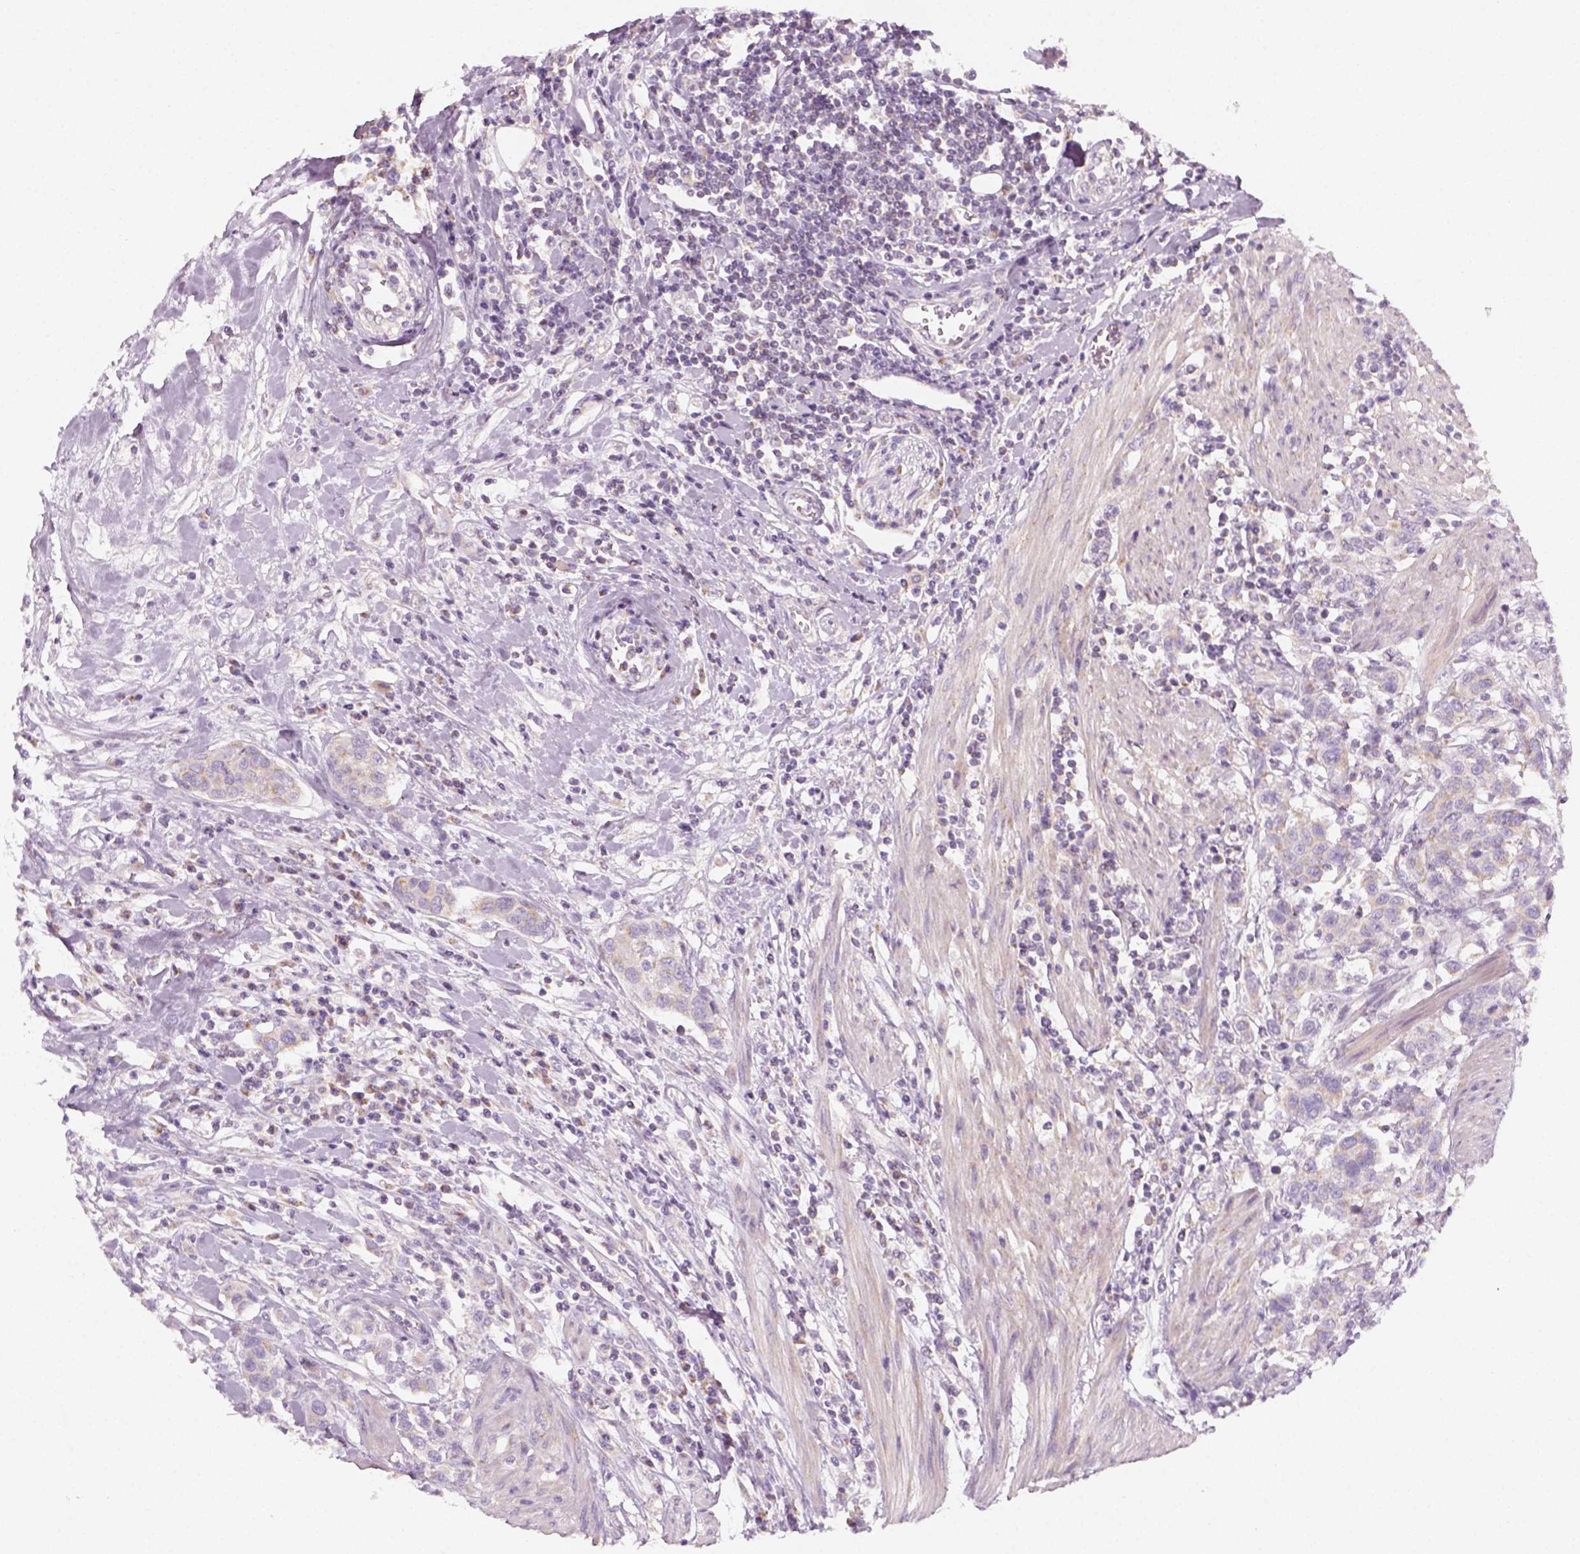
{"staining": {"intensity": "negative", "quantity": "none", "location": "none"}, "tissue": "urothelial cancer", "cell_type": "Tumor cells", "image_type": "cancer", "snomed": [{"axis": "morphology", "description": "Urothelial carcinoma, High grade"}, {"axis": "topography", "description": "Urinary bladder"}], "caption": "Immunohistochemistry image of neoplastic tissue: urothelial cancer stained with DAB shows no significant protein staining in tumor cells.", "gene": "AWAT2", "patient": {"sex": "female", "age": 58}}